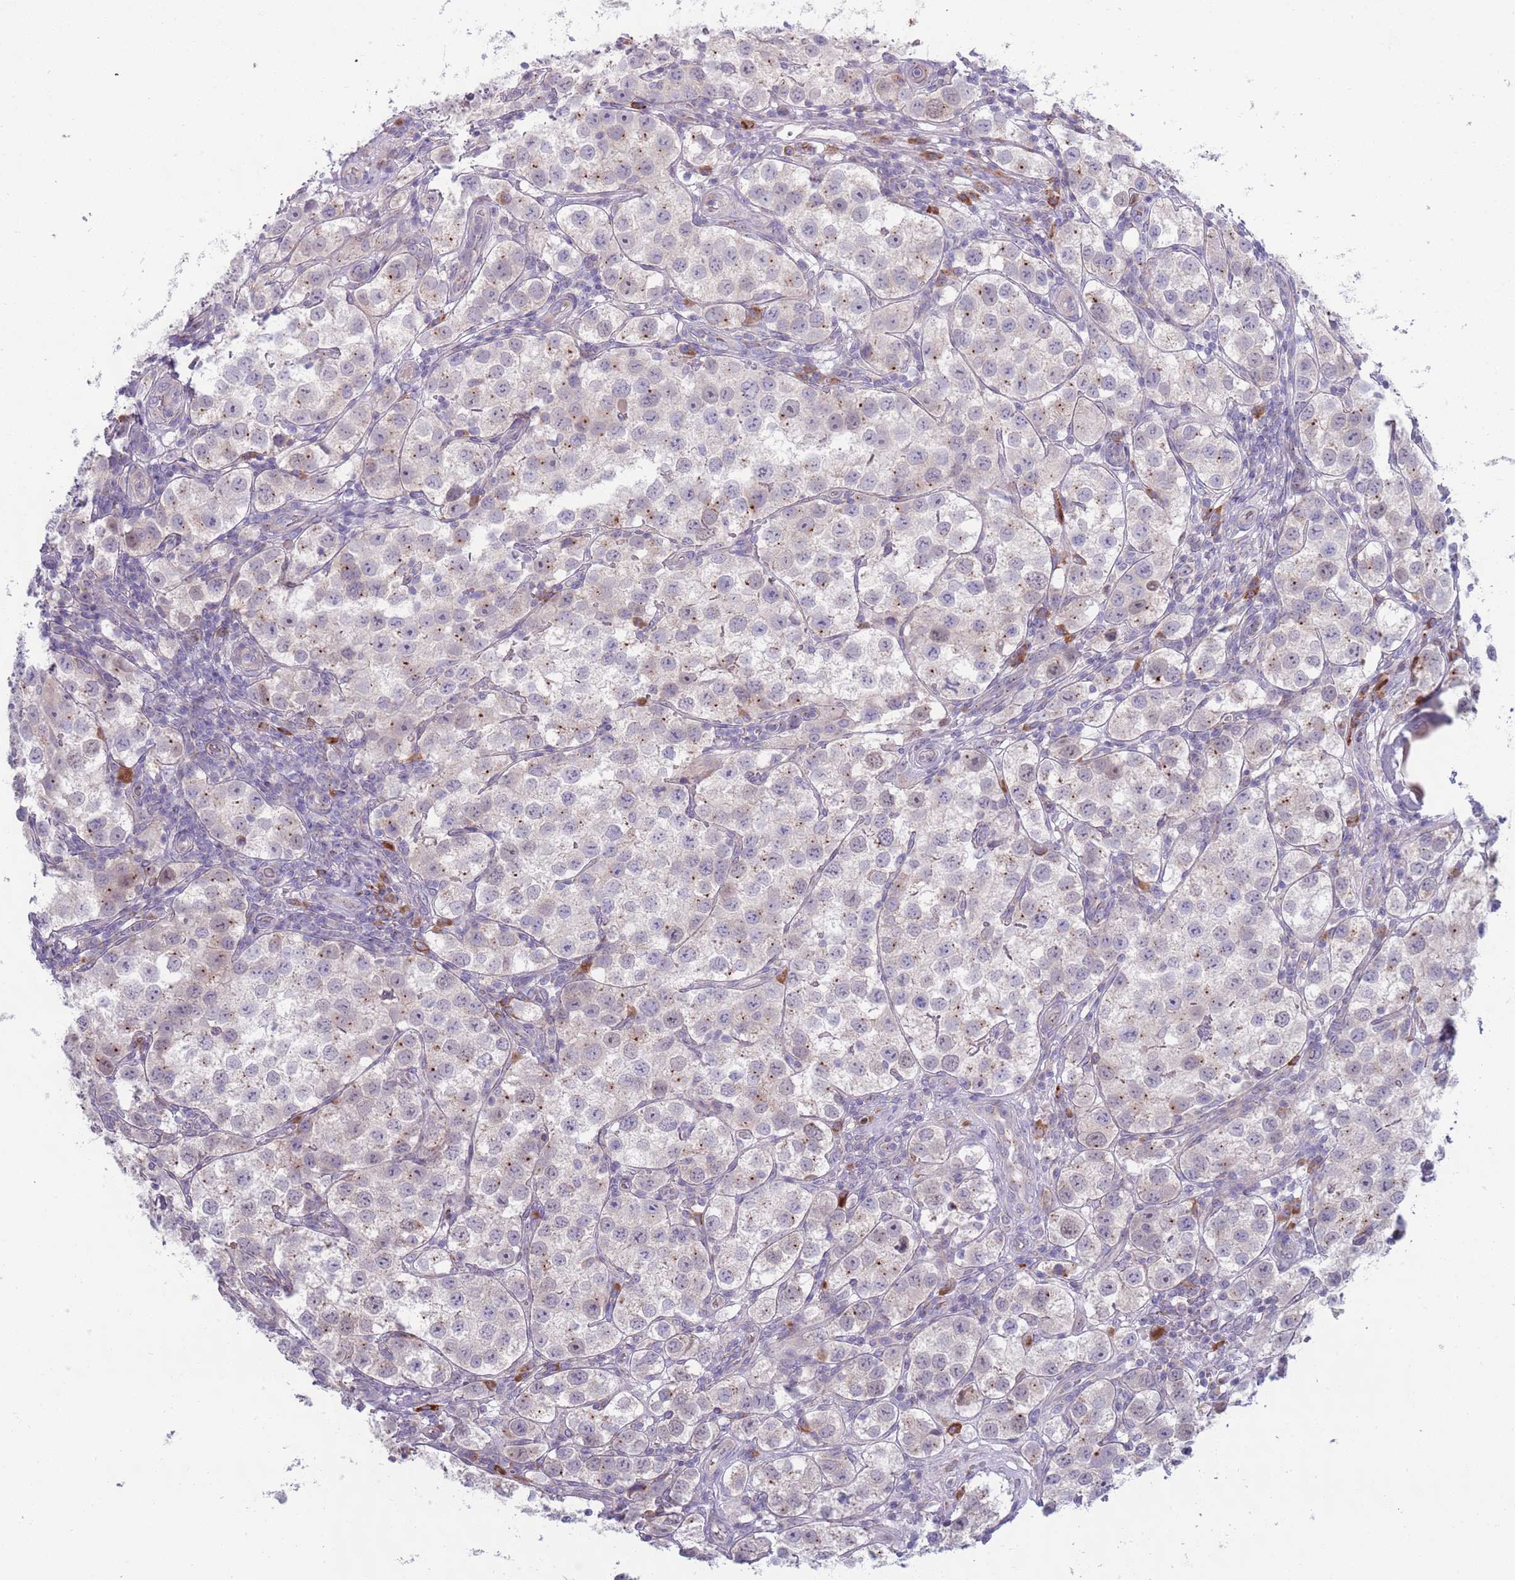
{"staining": {"intensity": "moderate", "quantity": "<25%", "location": "cytoplasmic/membranous"}, "tissue": "testis cancer", "cell_type": "Tumor cells", "image_type": "cancer", "snomed": [{"axis": "morphology", "description": "Seminoma, NOS"}, {"axis": "topography", "description": "Testis"}], "caption": "Testis cancer stained with DAB immunohistochemistry (IHC) exhibits low levels of moderate cytoplasmic/membranous positivity in about <25% of tumor cells. The staining is performed using DAB brown chromogen to label protein expression. The nuclei are counter-stained blue using hematoxylin.", "gene": "LTB", "patient": {"sex": "male", "age": 37}}